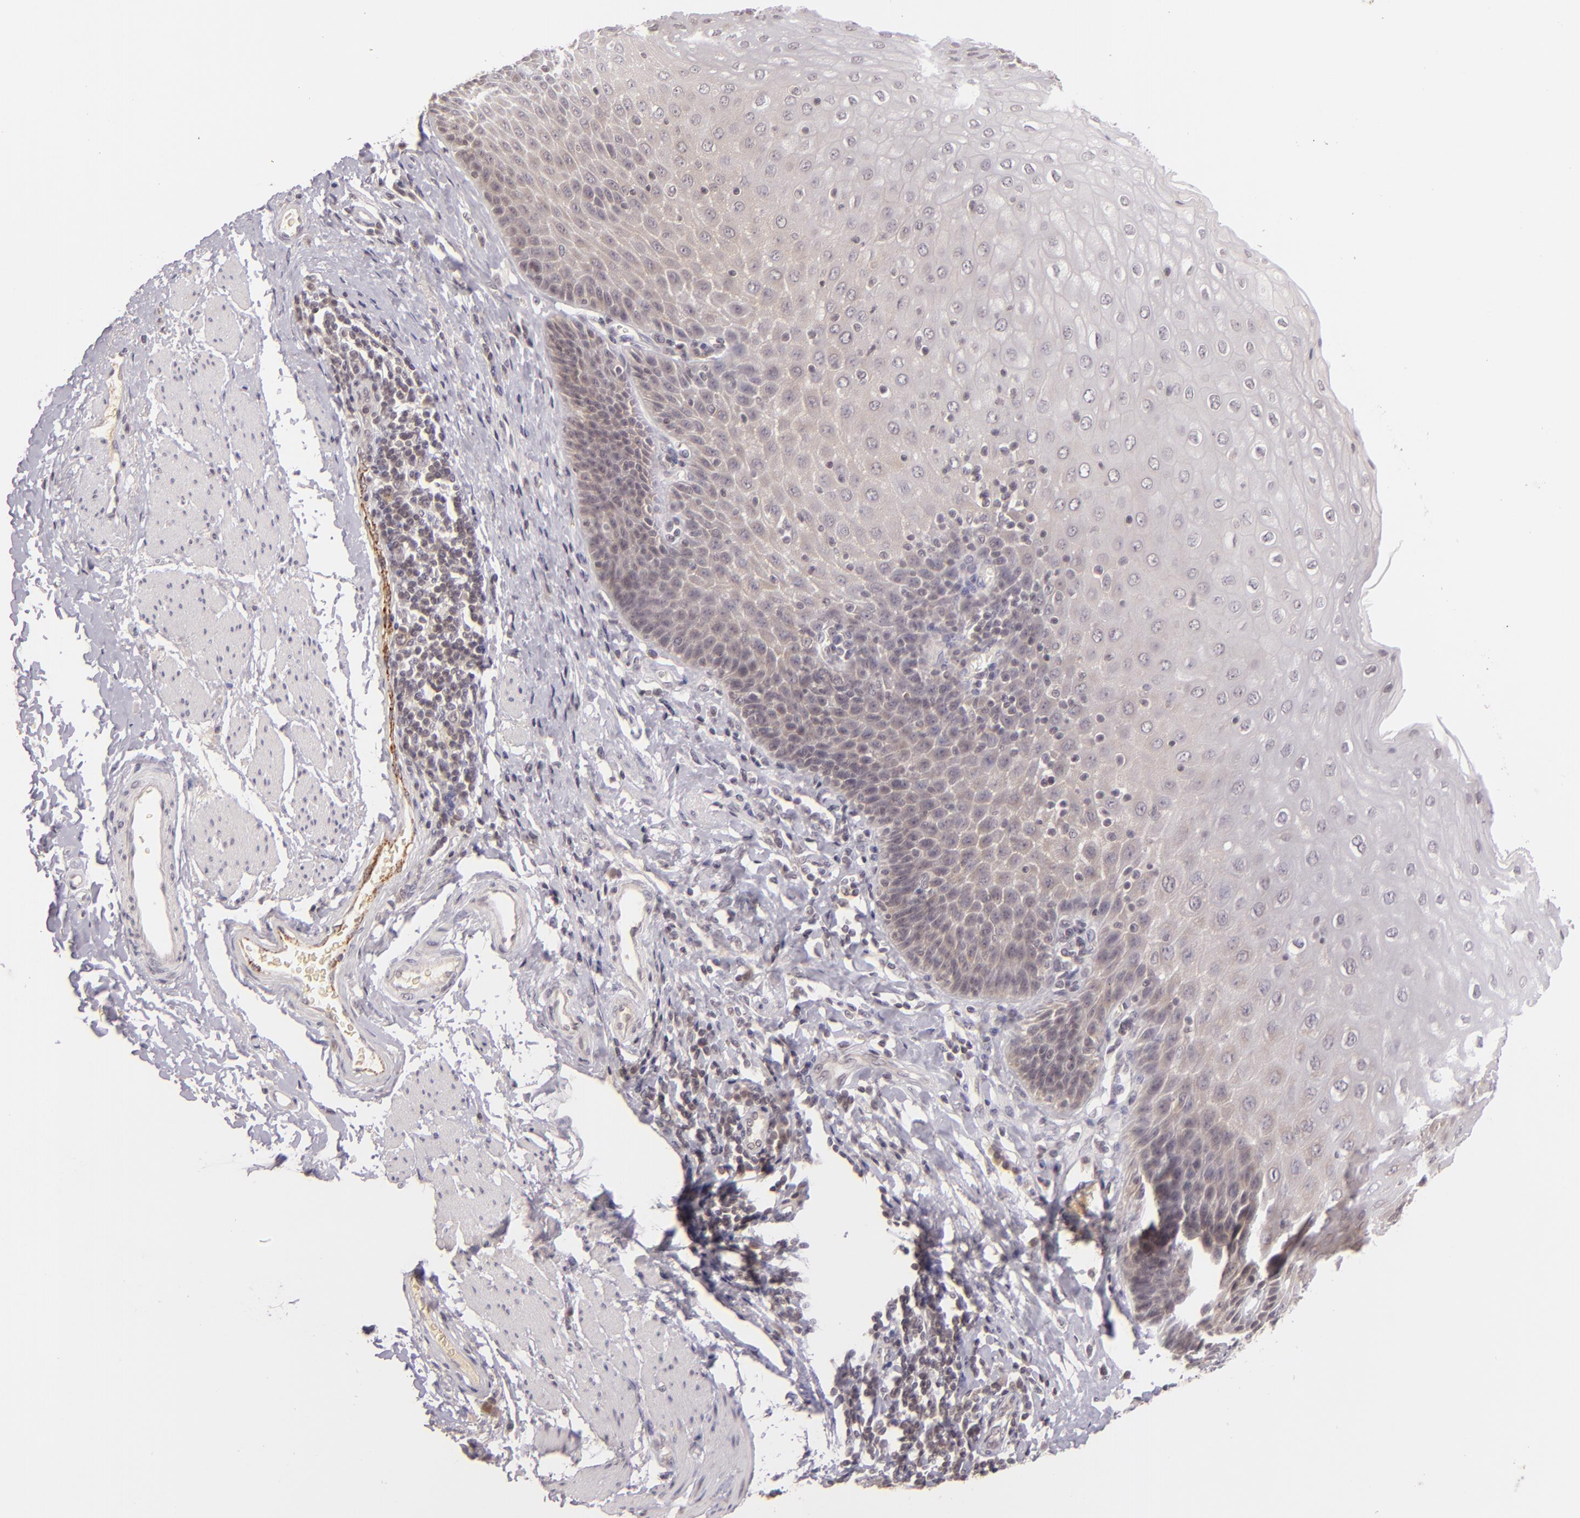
{"staining": {"intensity": "weak", "quantity": "<25%", "location": "cytoplasmic/membranous"}, "tissue": "esophagus", "cell_type": "Squamous epithelial cells", "image_type": "normal", "snomed": [{"axis": "morphology", "description": "Normal tissue, NOS"}, {"axis": "topography", "description": "Esophagus"}], "caption": "Micrograph shows no protein staining in squamous epithelial cells of normal esophagus. (Brightfield microscopy of DAB (3,3'-diaminobenzidine) immunohistochemistry (IHC) at high magnification).", "gene": "CASP8", "patient": {"sex": "female", "age": 61}}